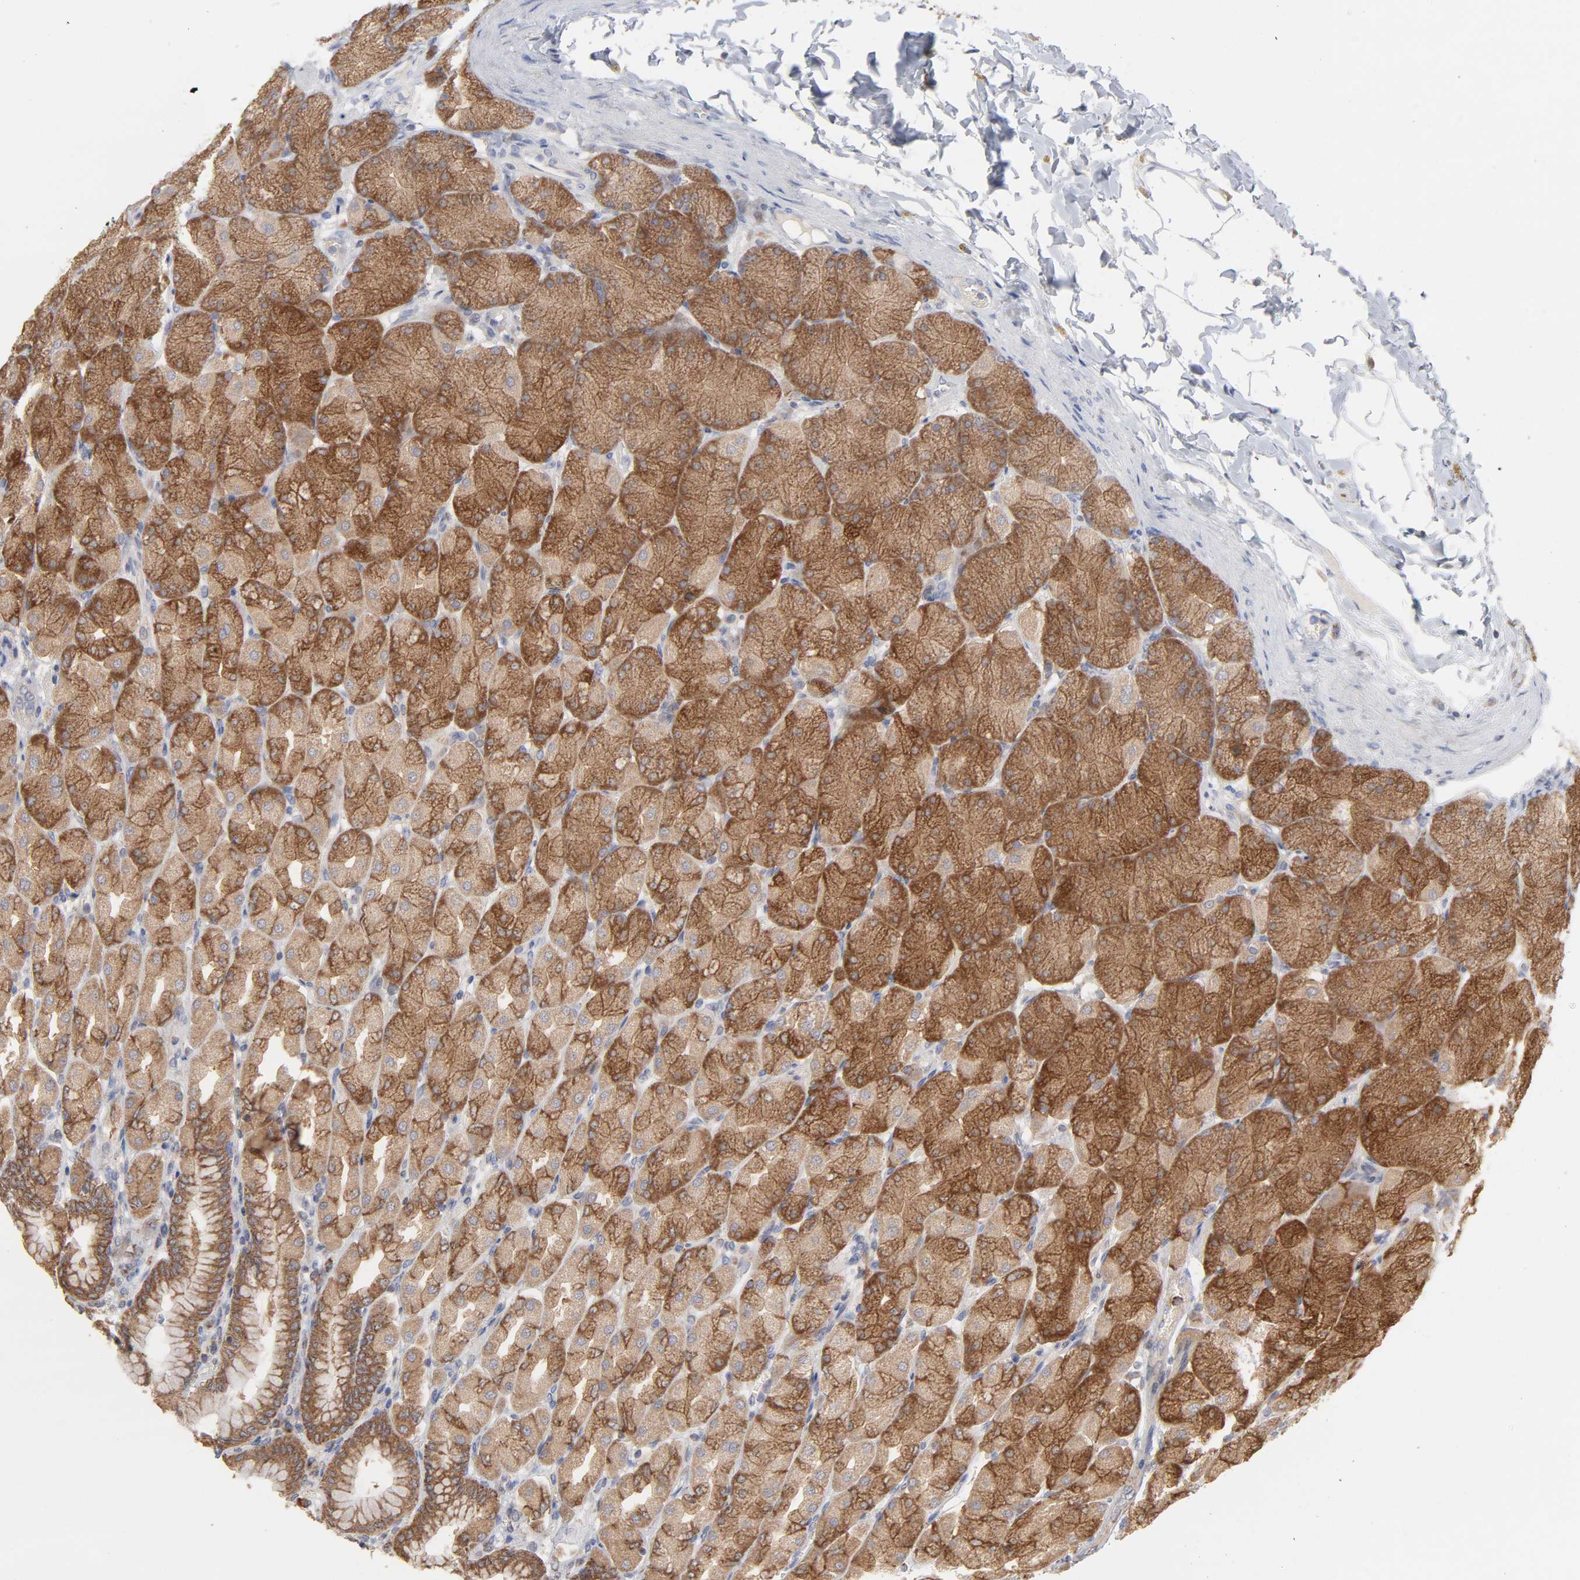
{"staining": {"intensity": "moderate", "quantity": ">75%", "location": "cytoplasmic/membranous"}, "tissue": "stomach", "cell_type": "Glandular cells", "image_type": "normal", "snomed": [{"axis": "morphology", "description": "Normal tissue, NOS"}, {"axis": "topography", "description": "Stomach, upper"}], "caption": "Normal stomach exhibits moderate cytoplasmic/membranous positivity in approximately >75% of glandular cells, visualized by immunohistochemistry. (IHC, brightfield microscopy, high magnification).", "gene": "PPFIBP2", "patient": {"sex": "female", "age": 56}}